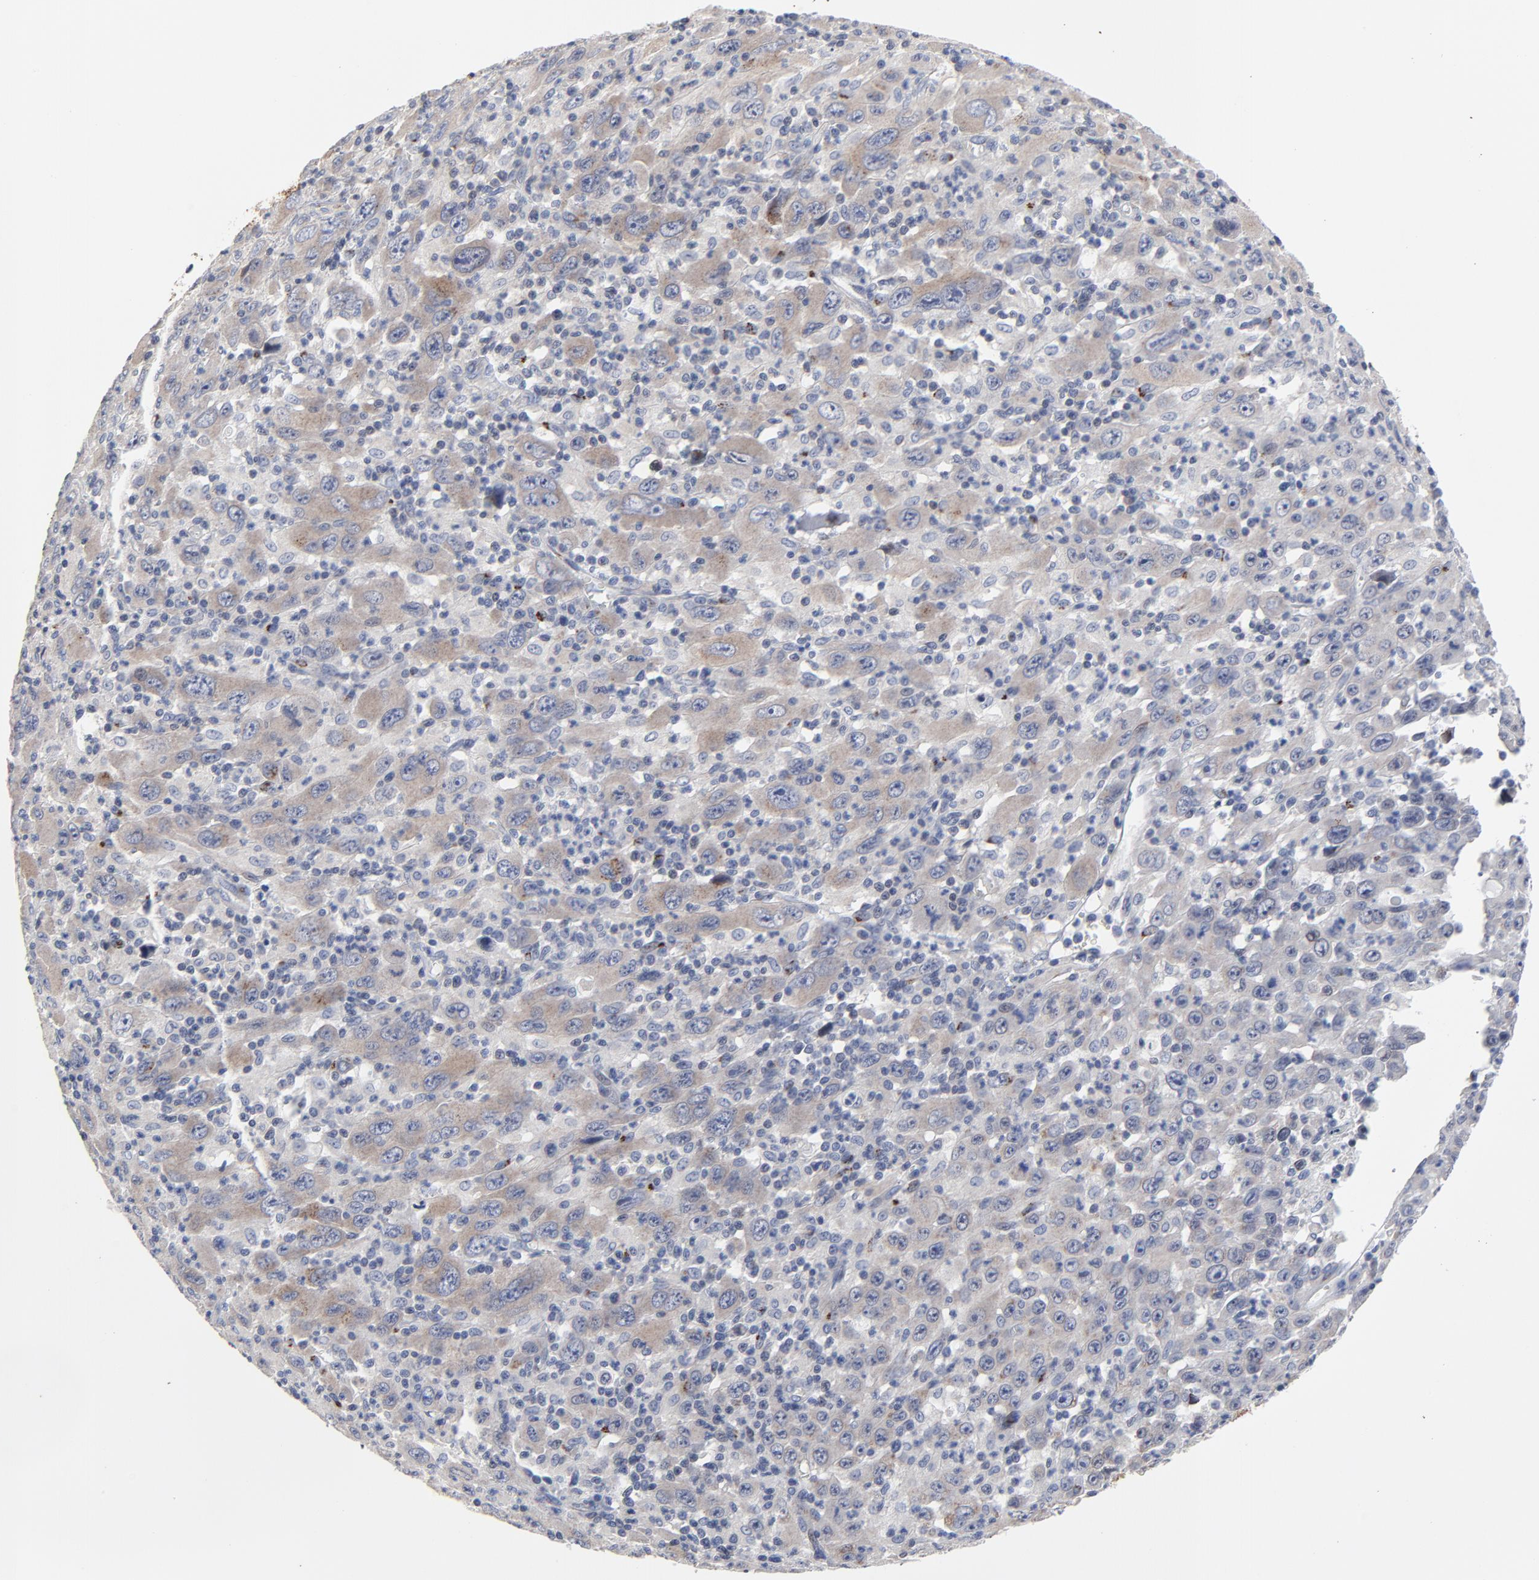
{"staining": {"intensity": "weak", "quantity": ">75%", "location": "cytoplasmic/membranous"}, "tissue": "melanoma", "cell_type": "Tumor cells", "image_type": "cancer", "snomed": [{"axis": "morphology", "description": "Malignant melanoma, Metastatic site"}, {"axis": "topography", "description": "Skin"}], "caption": "A histopathology image of human melanoma stained for a protein exhibits weak cytoplasmic/membranous brown staining in tumor cells.", "gene": "LNX1", "patient": {"sex": "female", "age": 56}}